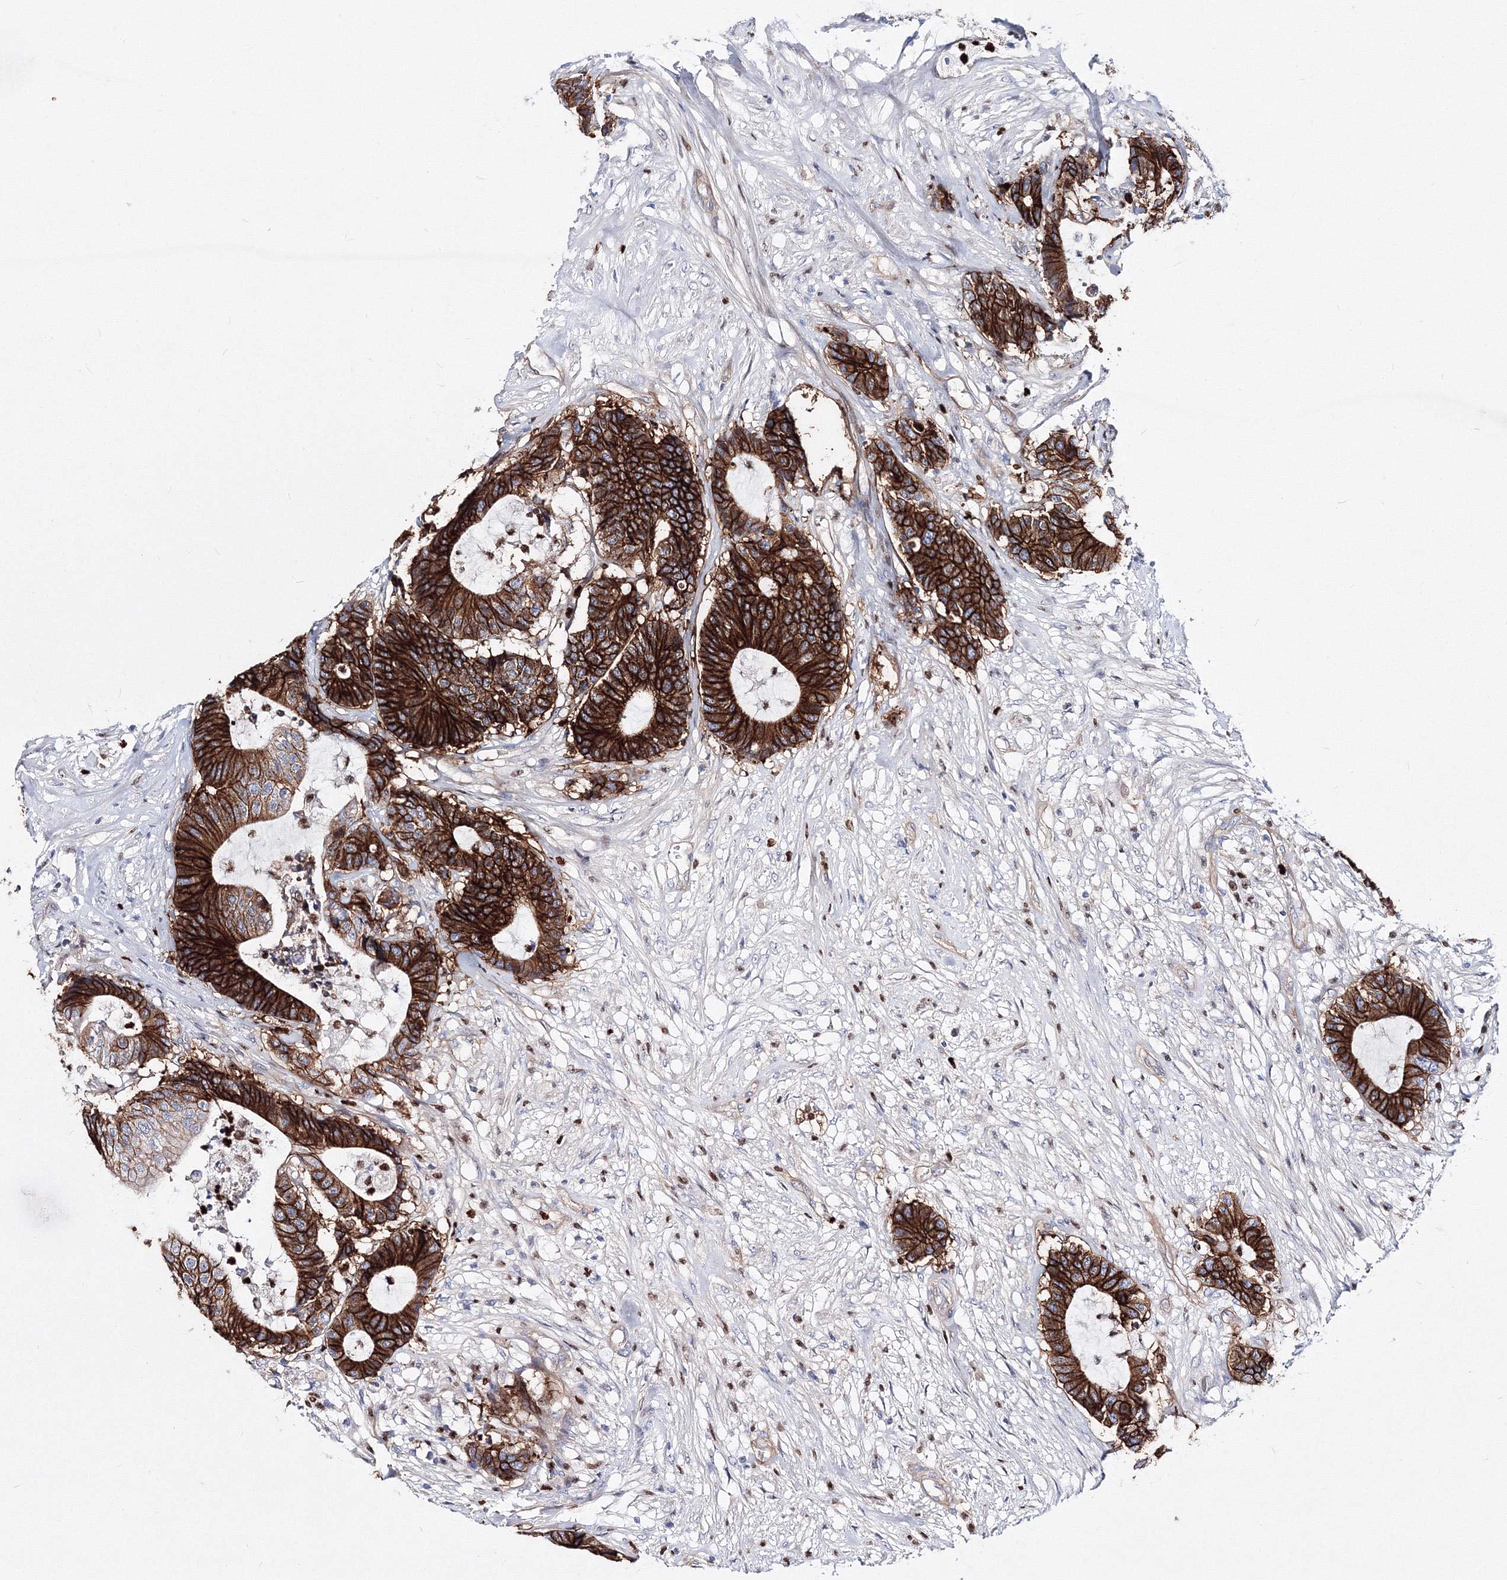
{"staining": {"intensity": "strong", "quantity": ">75%", "location": "cytoplasmic/membranous"}, "tissue": "colorectal cancer", "cell_type": "Tumor cells", "image_type": "cancer", "snomed": [{"axis": "morphology", "description": "Adenocarcinoma, NOS"}, {"axis": "topography", "description": "Colon"}], "caption": "About >75% of tumor cells in human colorectal cancer (adenocarcinoma) reveal strong cytoplasmic/membranous protein expression as visualized by brown immunohistochemical staining.", "gene": "C11orf52", "patient": {"sex": "female", "age": 84}}